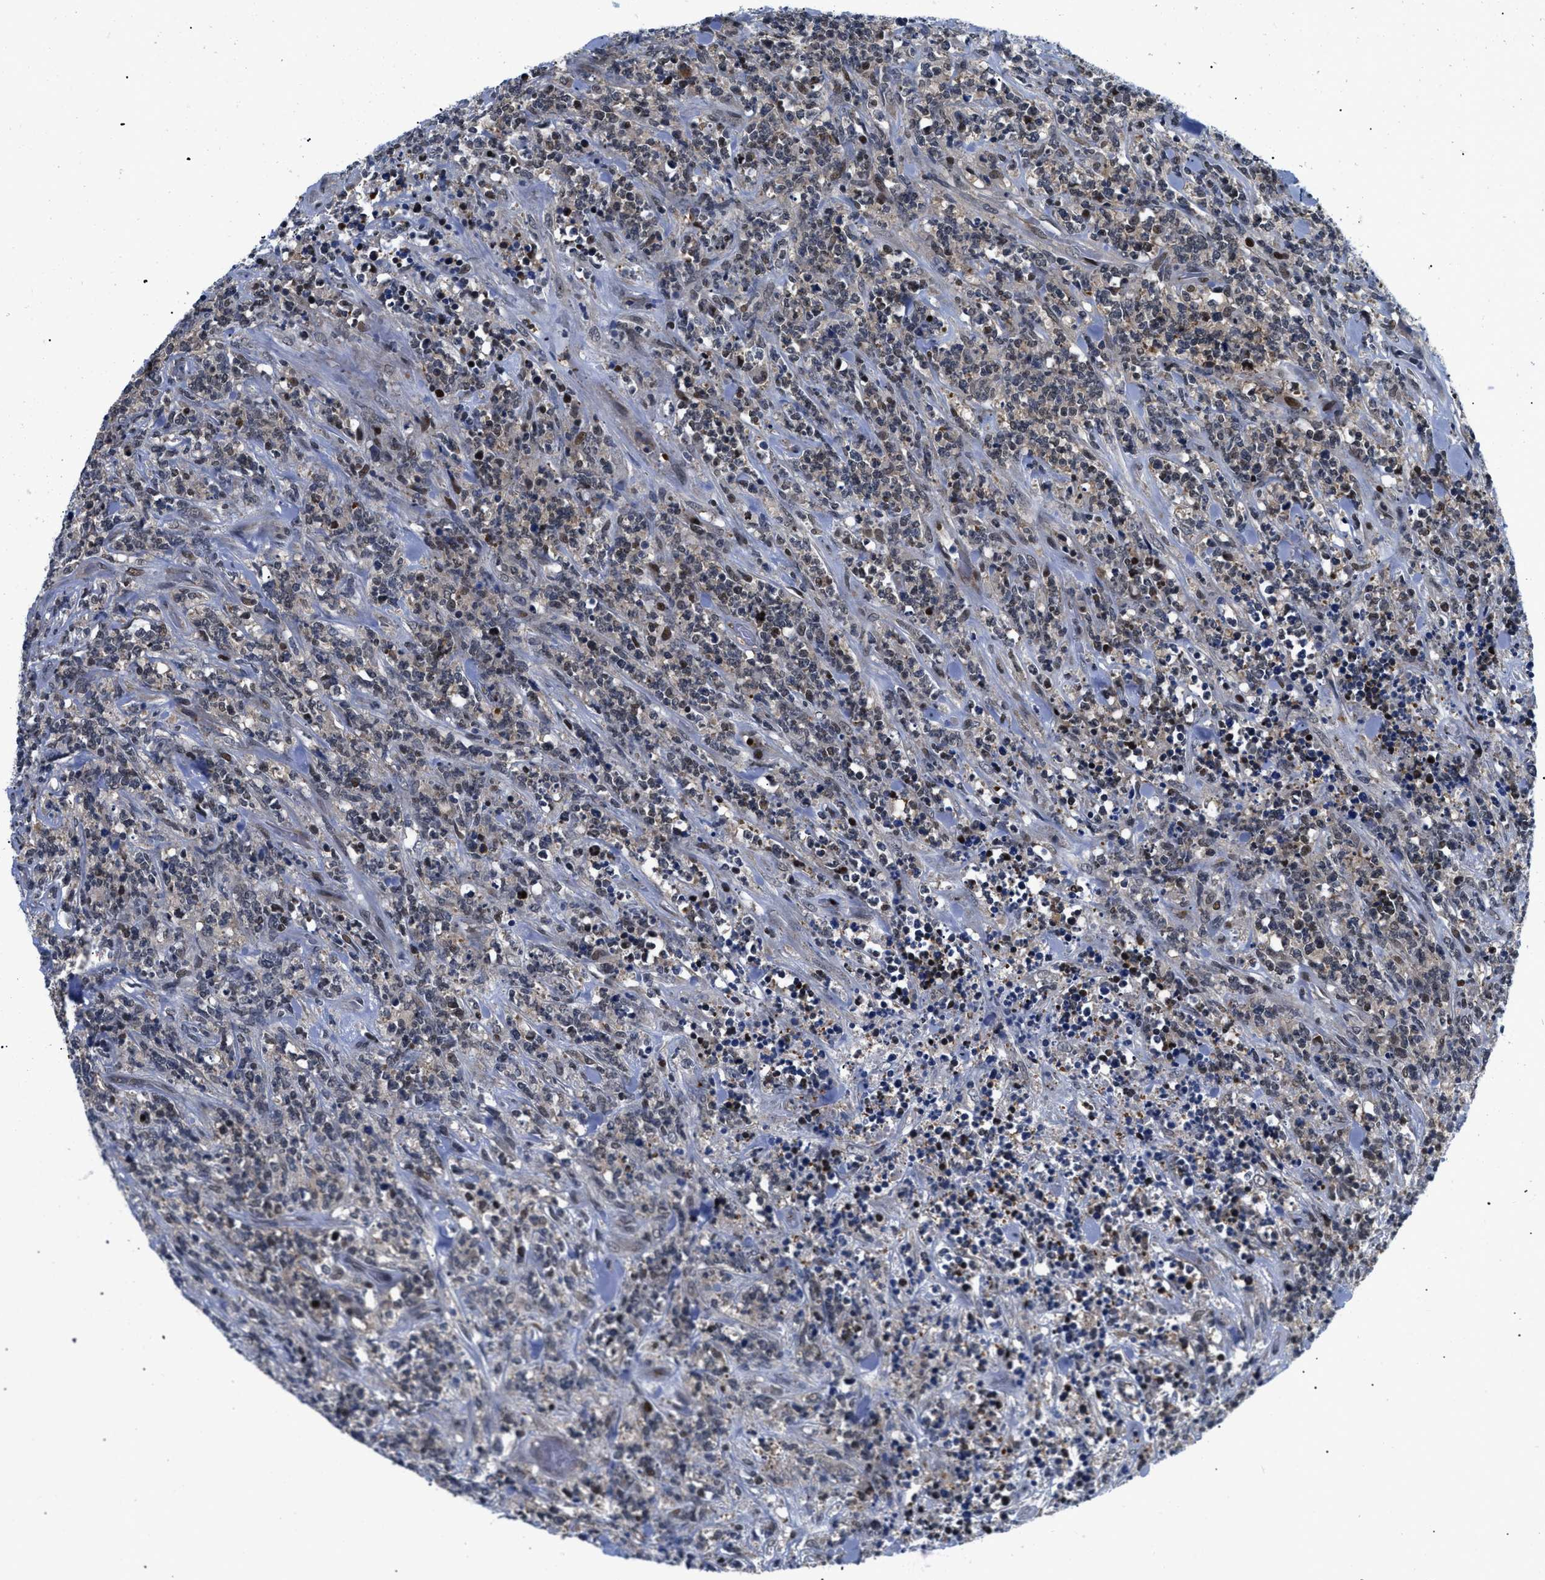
{"staining": {"intensity": "moderate", "quantity": "<25%", "location": "nuclear"}, "tissue": "lymphoma", "cell_type": "Tumor cells", "image_type": "cancer", "snomed": [{"axis": "morphology", "description": "Malignant lymphoma, non-Hodgkin's type, High grade"}, {"axis": "topography", "description": "Soft tissue"}], "caption": "Lymphoma stained with a protein marker demonstrates moderate staining in tumor cells.", "gene": "SLC29A2", "patient": {"sex": "male", "age": 18}}